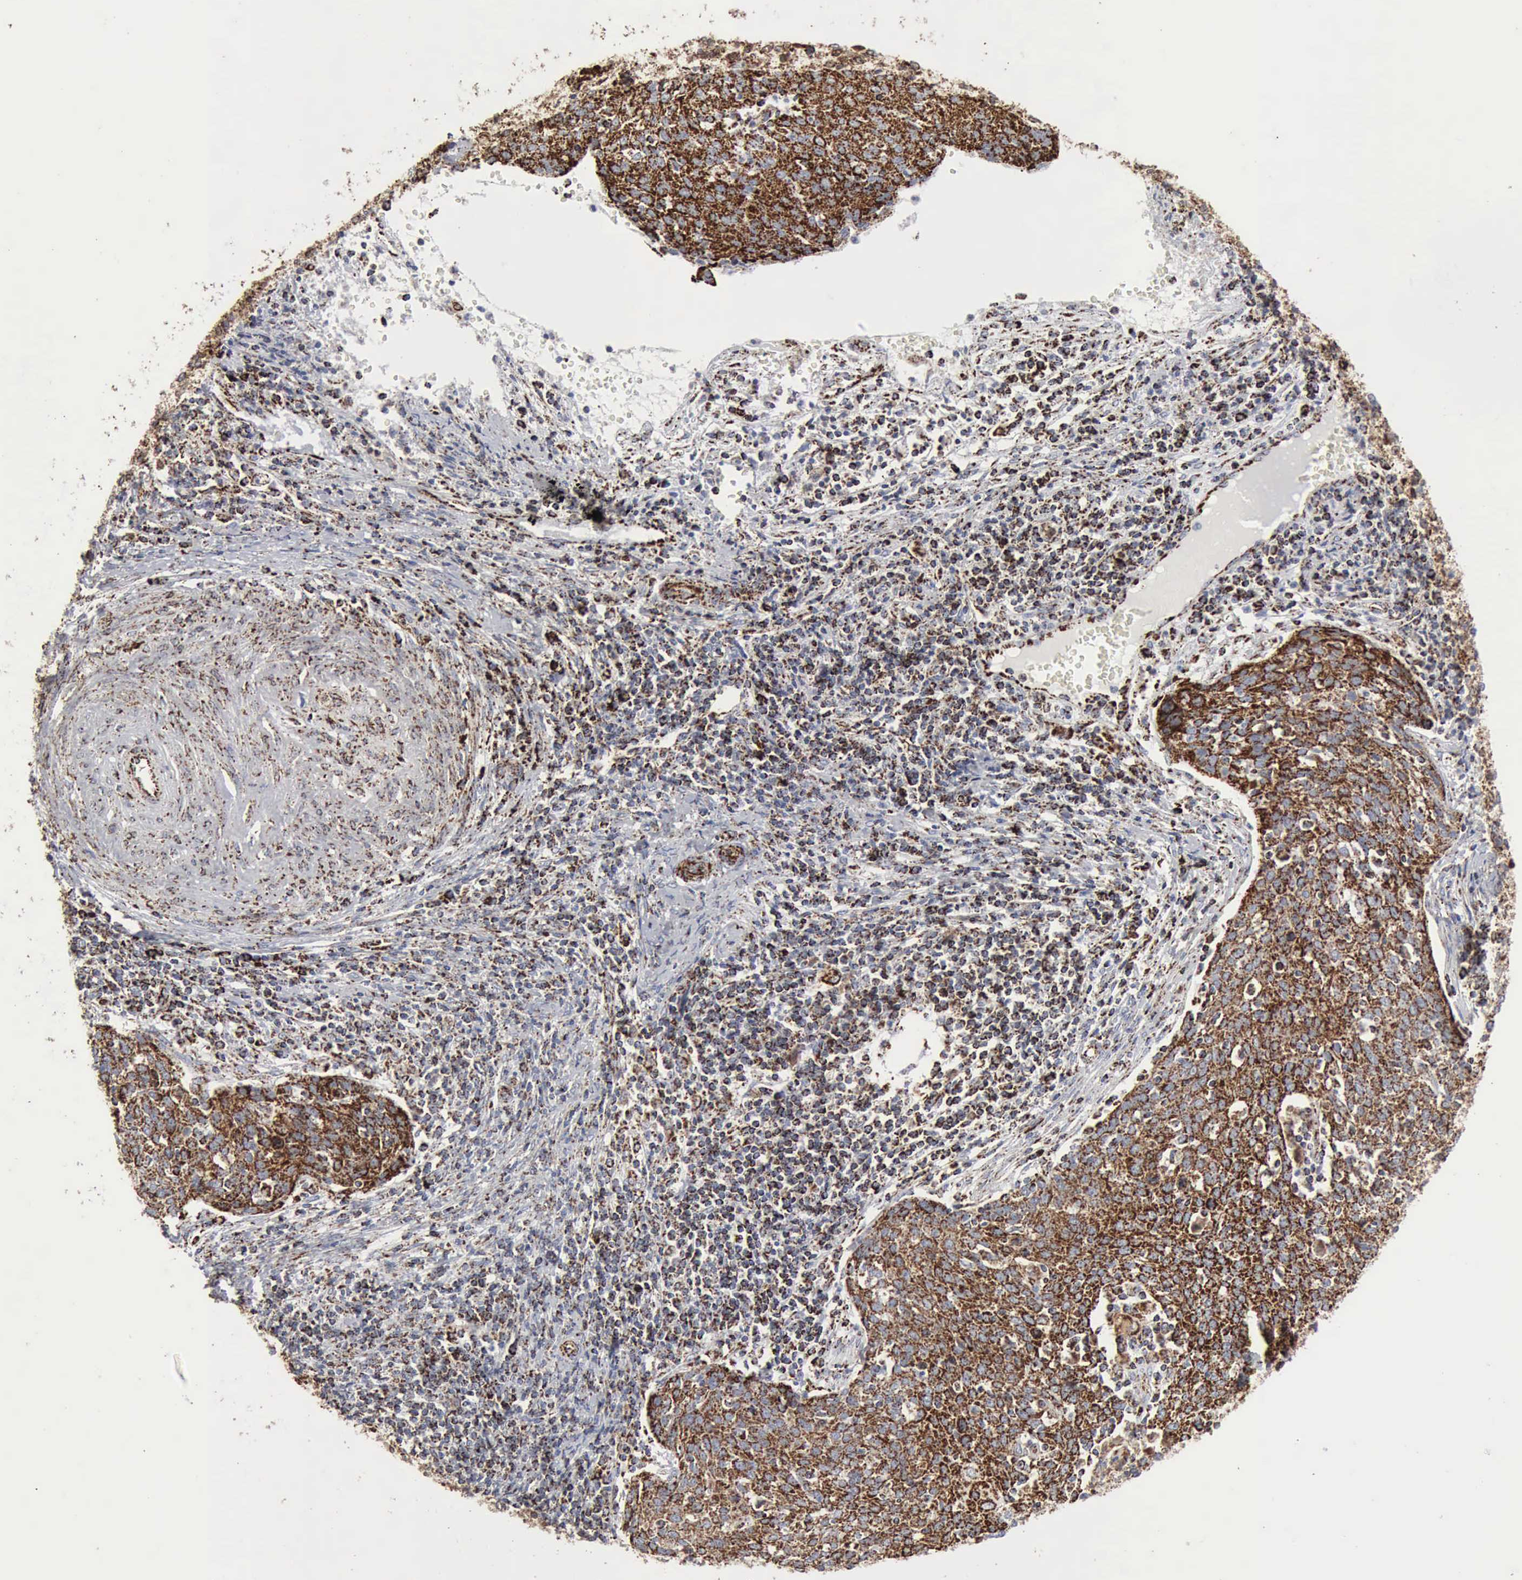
{"staining": {"intensity": "strong", "quantity": ">75%", "location": "cytoplasmic/membranous"}, "tissue": "cervical cancer", "cell_type": "Tumor cells", "image_type": "cancer", "snomed": [{"axis": "morphology", "description": "Squamous cell carcinoma, NOS"}, {"axis": "topography", "description": "Cervix"}], "caption": "IHC photomicrograph of human squamous cell carcinoma (cervical) stained for a protein (brown), which shows high levels of strong cytoplasmic/membranous positivity in approximately >75% of tumor cells.", "gene": "ACO2", "patient": {"sex": "female", "age": 38}}